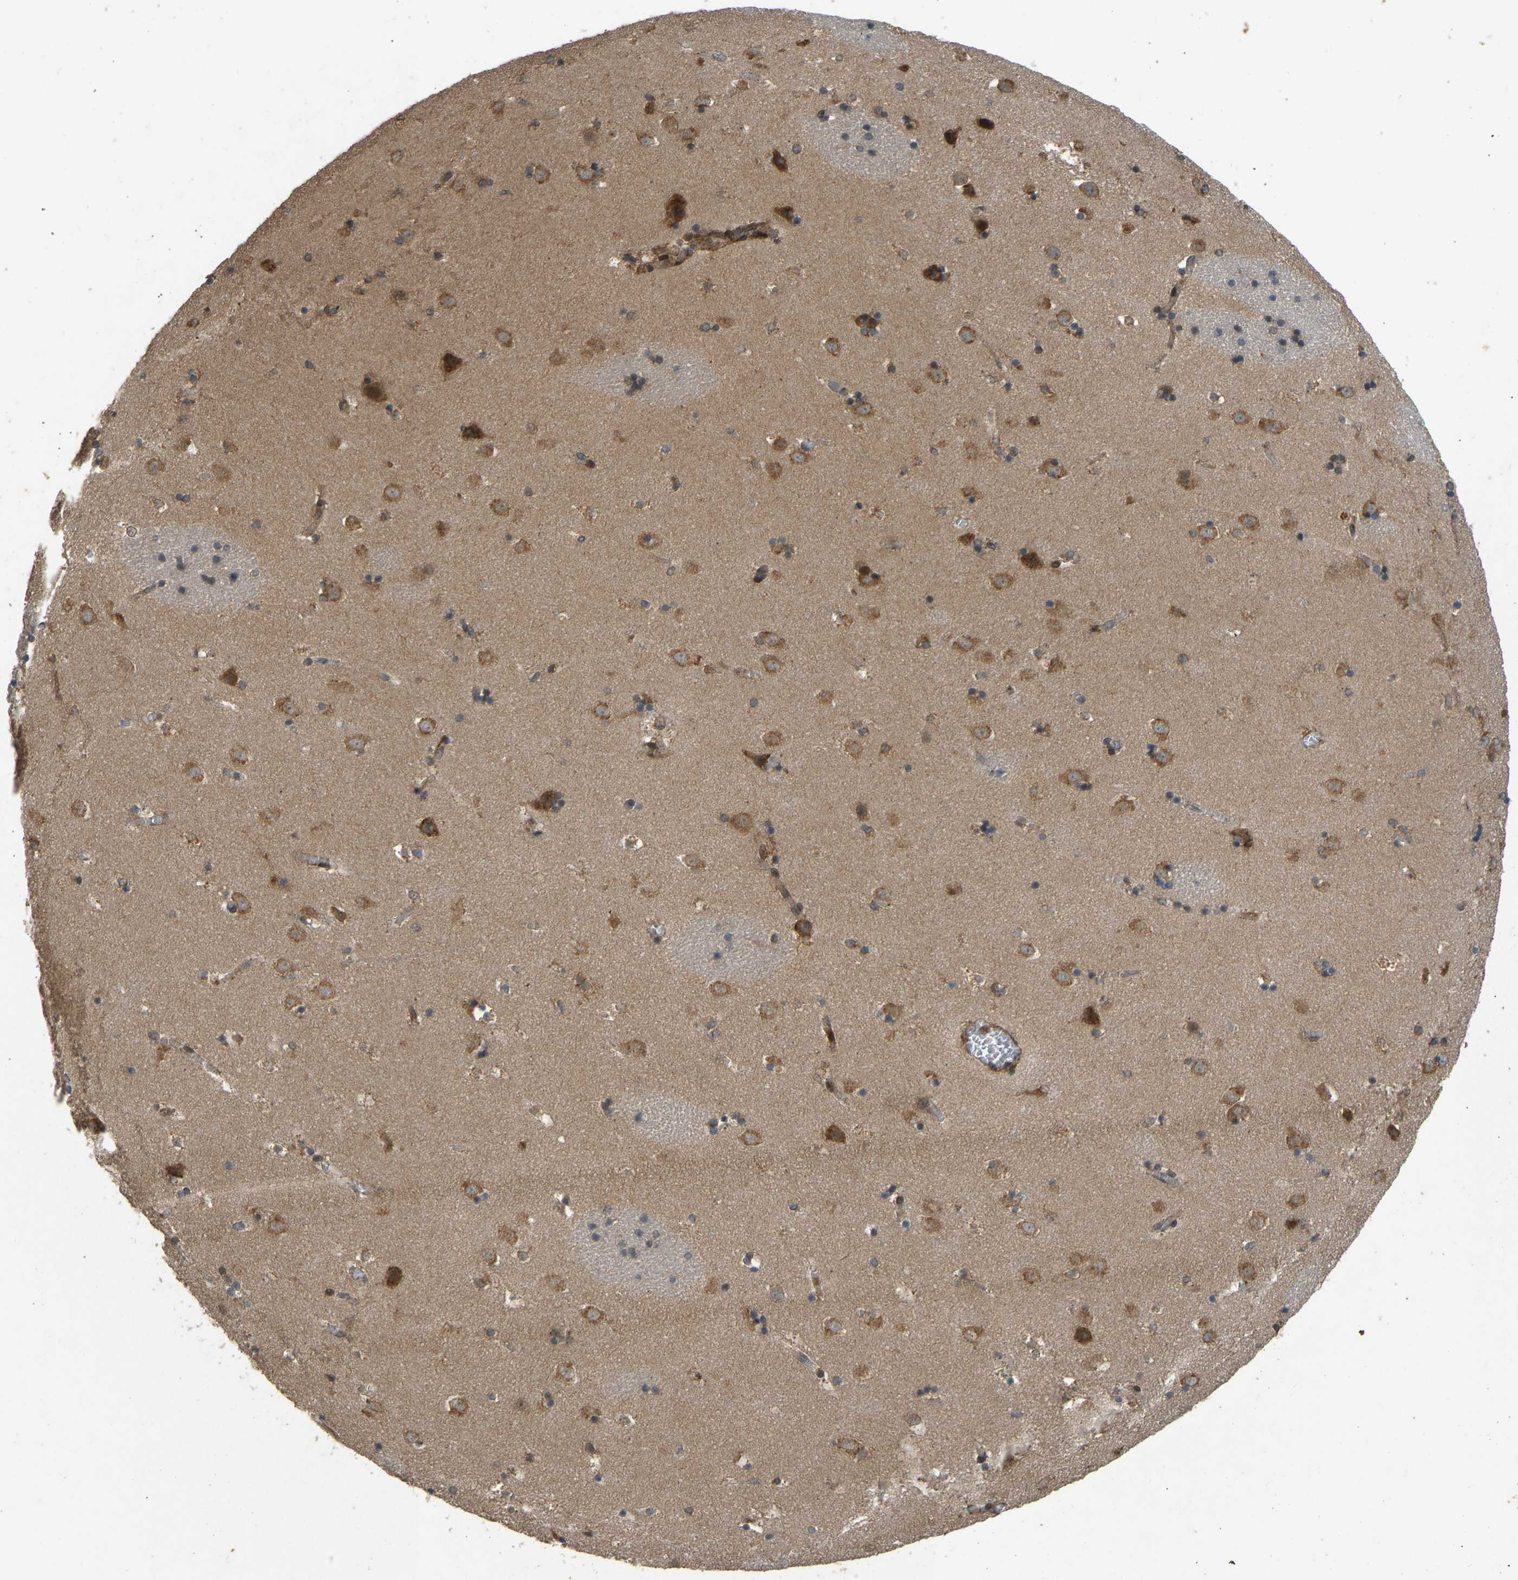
{"staining": {"intensity": "moderate", "quantity": ">75%", "location": "cytoplasmic/membranous"}, "tissue": "caudate", "cell_type": "Glial cells", "image_type": "normal", "snomed": [{"axis": "morphology", "description": "Normal tissue, NOS"}, {"axis": "topography", "description": "Lateral ventricle wall"}], "caption": "Caudate was stained to show a protein in brown. There is medium levels of moderate cytoplasmic/membranous staining in about >75% of glial cells.", "gene": "RPN2", "patient": {"sex": "male", "age": 45}}